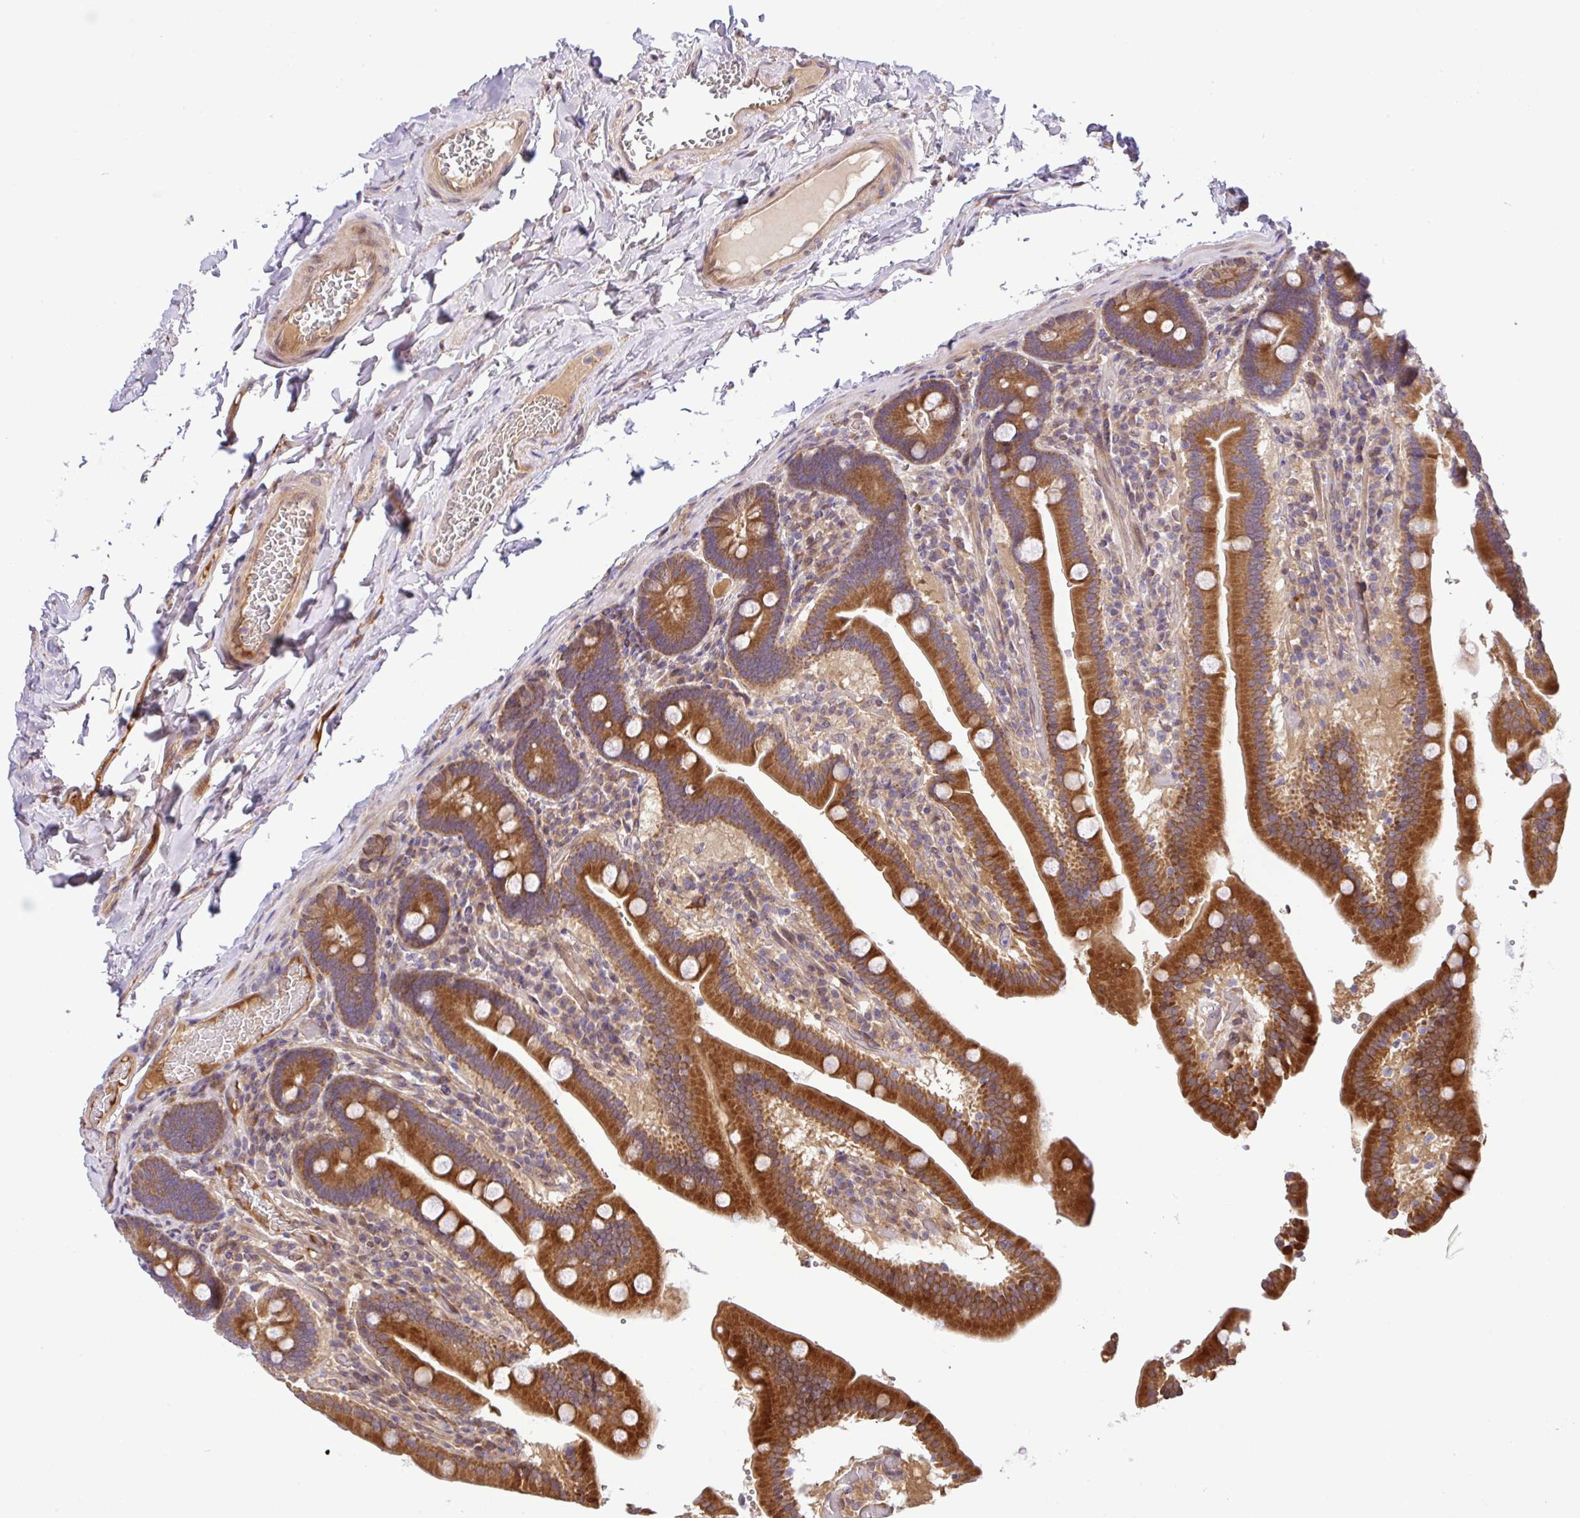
{"staining": {"intensity": "strong", "quantity": ">75%", "location": "cytoplasmic/membranous"}, "tissue": "duodenum", "cell_type": "Glandular cells", "image_type": "normal", "snomed": [{"axis": "morphology", "description": "Normal tissue, NOS"}, {"axis": "topography", "description": "Duodenum"}], "caption": "The histopathology image displays staining of unremarkable duodenum, revealing strong cytoplasmic/membranous protein expression (brown color) within glandular cells.", "gene": "UBE4A", "patient": {"sex": "female", "age": 62}}